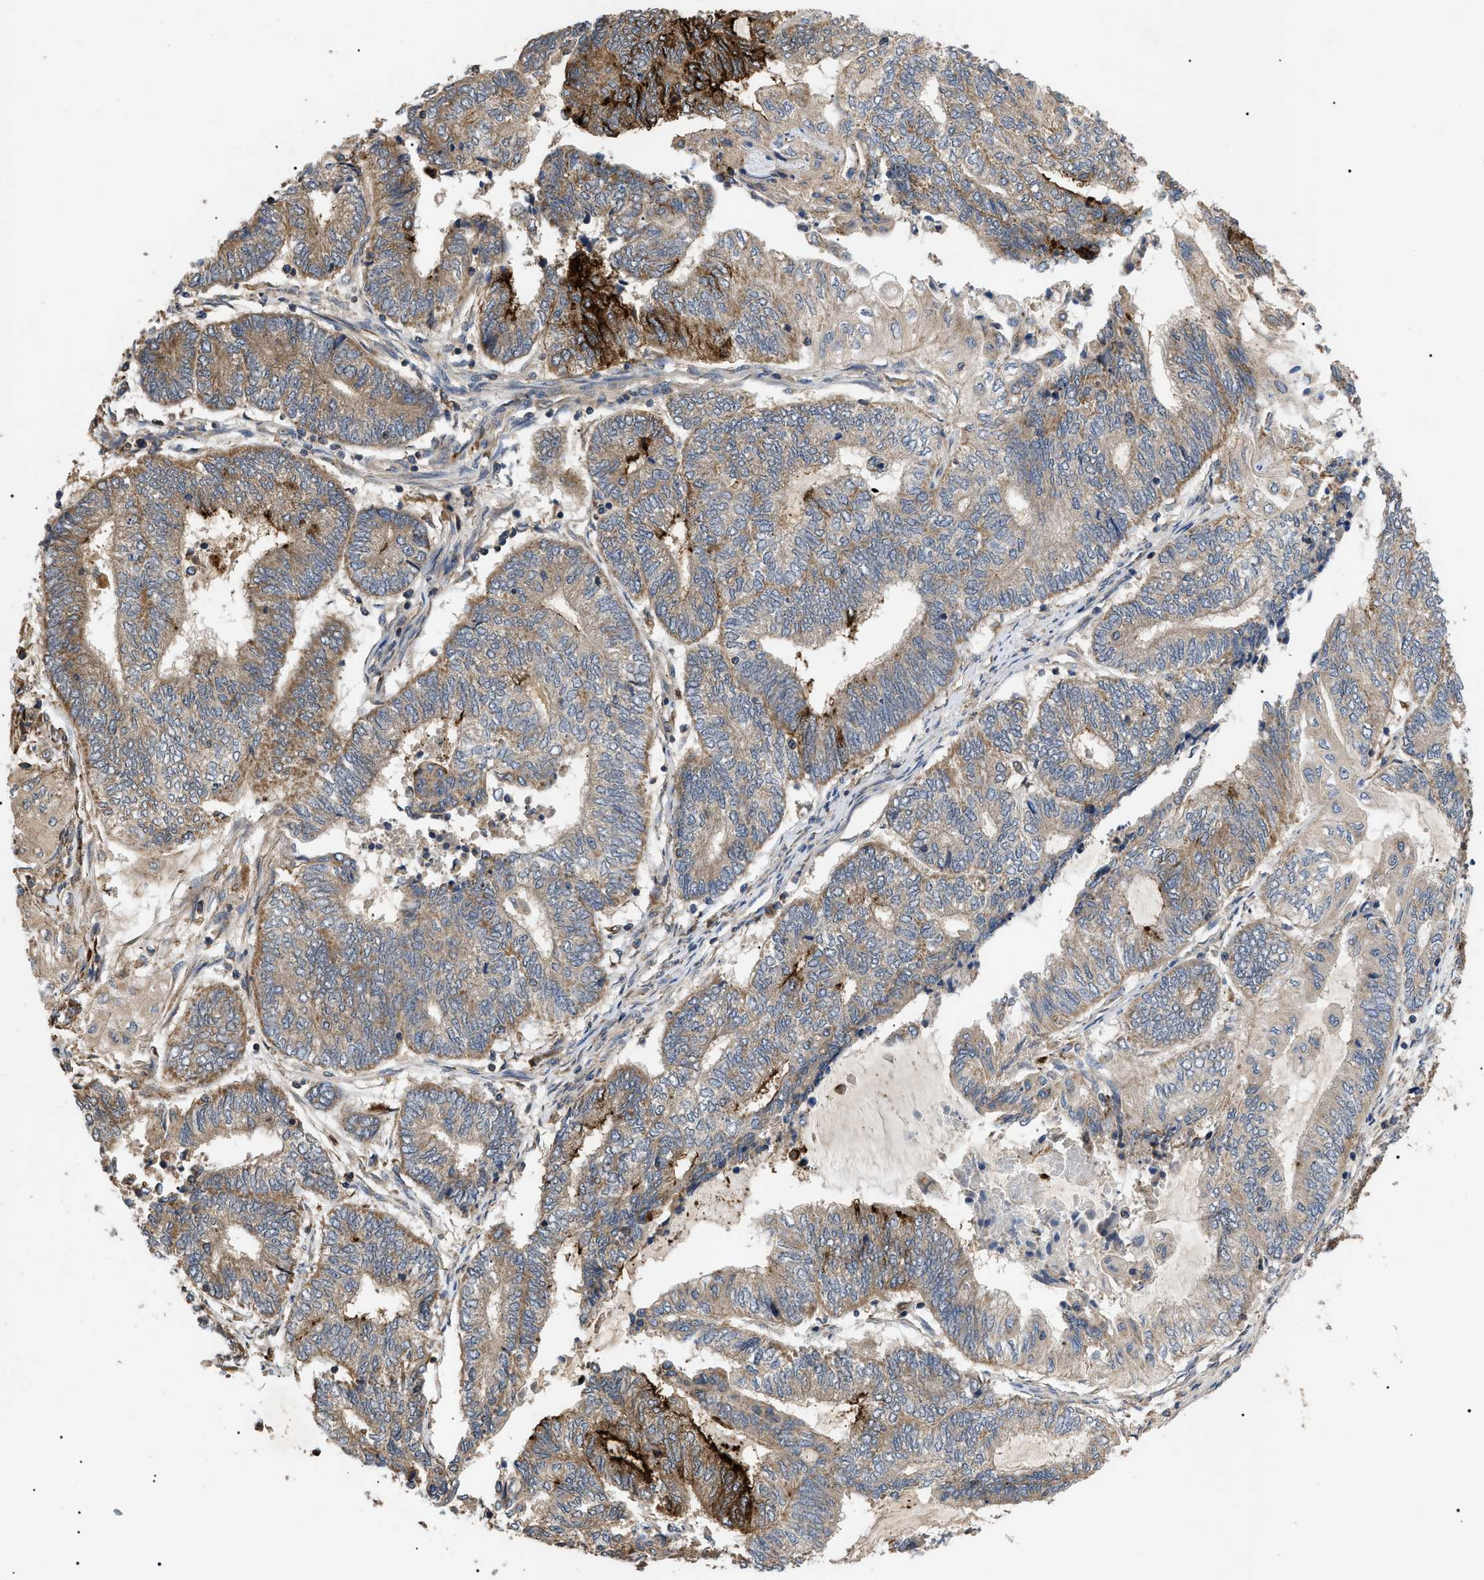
{"staining": {"intensity": "strong", "quantity": "25%-75%", "location": "cytoplasmic/membranous"}, "tissue": "endometrial cancer", "cell_type": "Tumor cells", "image_type": "cancer", "snomed": [{"axis": "morphology", "description": "Adenocarcinoma, NOS"}, {"axis": "topography", "description": "Uterus"}, {"axis": "topography", "description": "Endometrium"}], "caption": "Immunohistochemistry of human endometrial cancer shows high levels of strong cytoplasmic/membranous positivity in about 25%-75% of tumor cells.", "gene": "ASTL", "patient": {"sex": "female", "age": 70}}